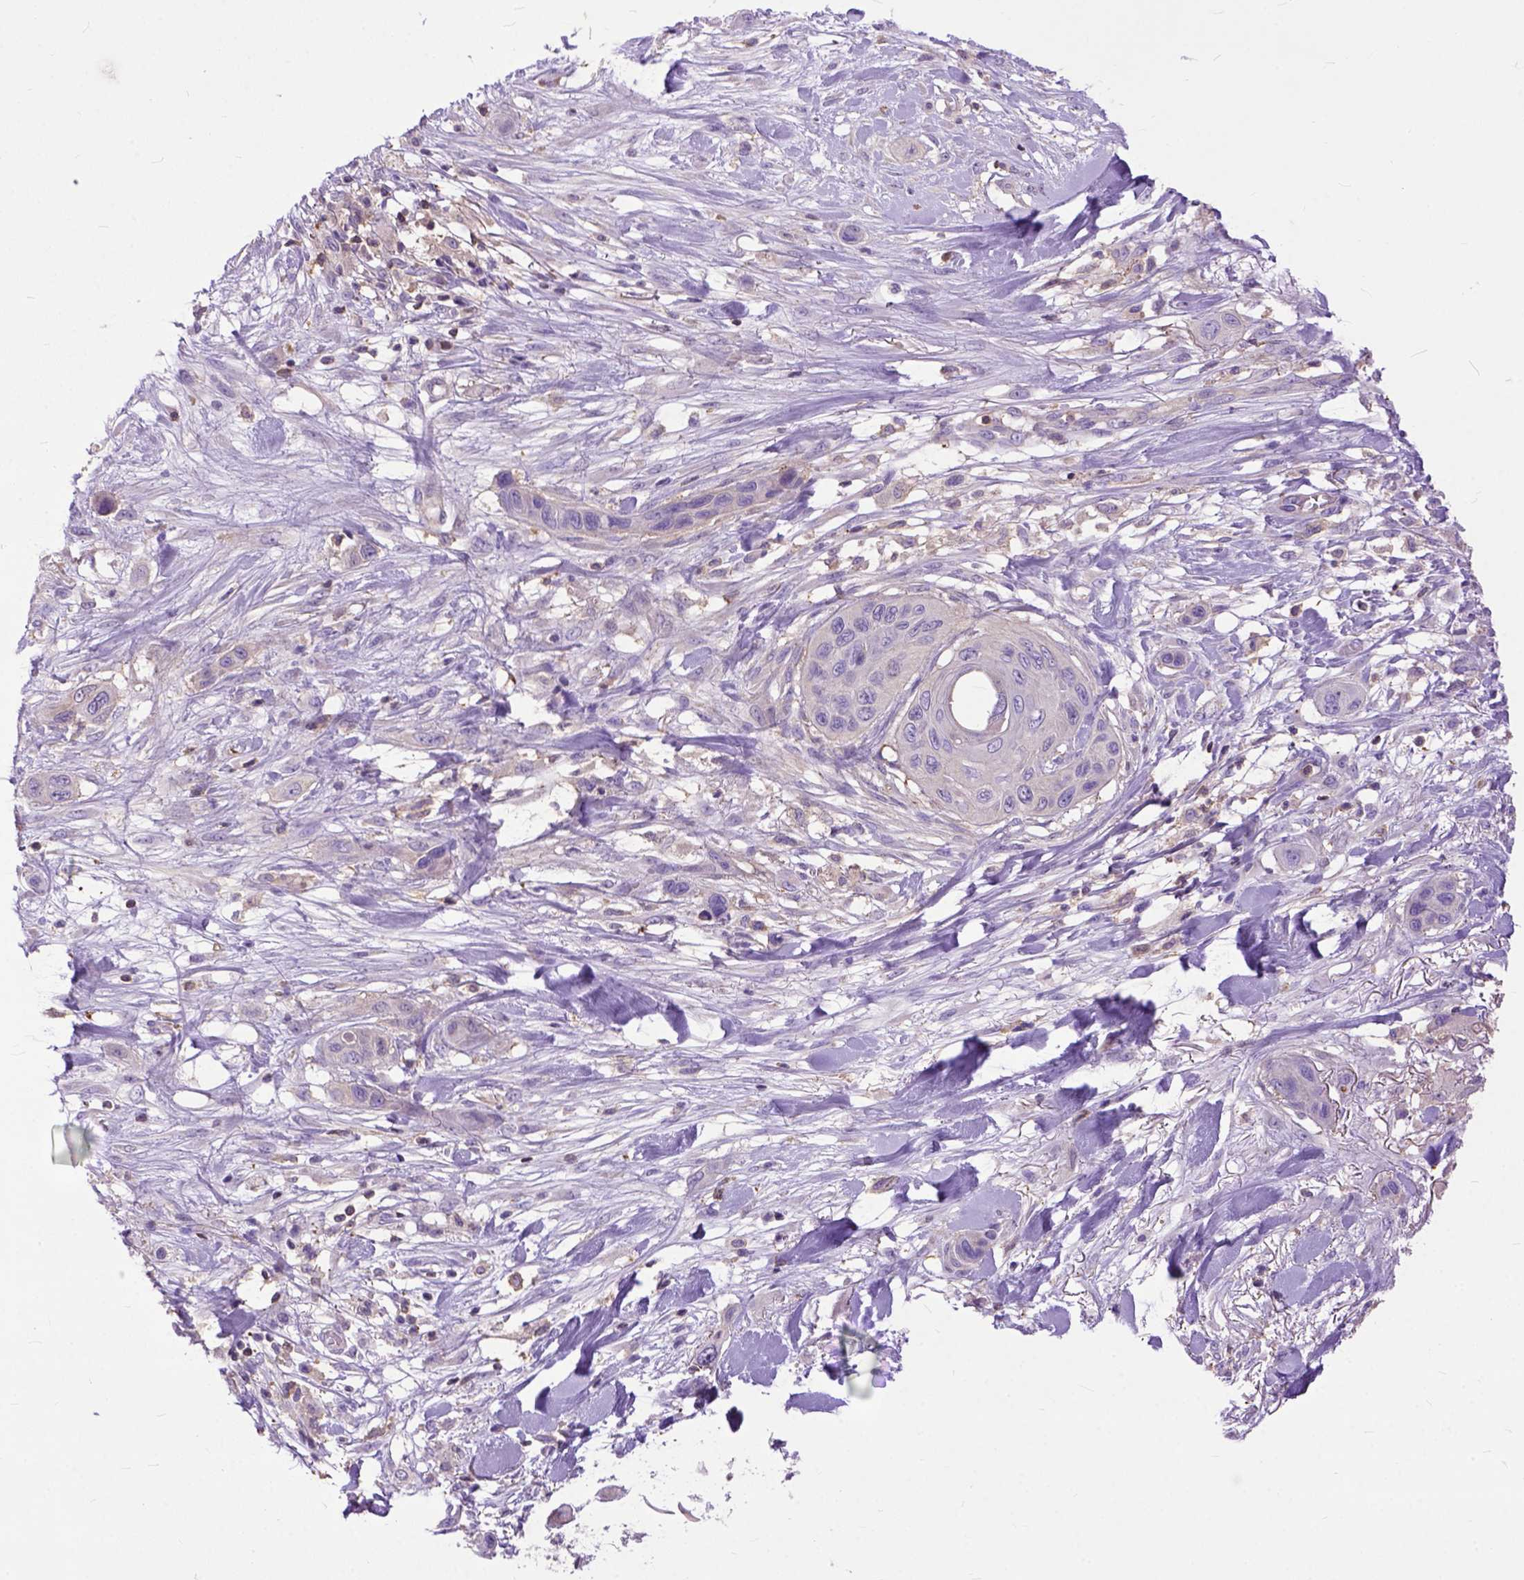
{"staining": {"intensity": "weak", "quantity": "<25%", "location": "cytoplasmic/membranous"}, "tissue": "skin cancer", "cell_type": "Tumor cells", "image_type": "cancer", "snomed": [{"axis": "morphology", "description": "Squamous cell carcinoma, NOS"}, {"axis": "topography", "description": "Skin"}], "caption": "Immunohistochemistry histopathology image of human skin cancer stained for a protein (brown), which exhibits no staining in tumor cells.", "gene": "NAMPT", "patient": {"sex": "male", "age": 79}}